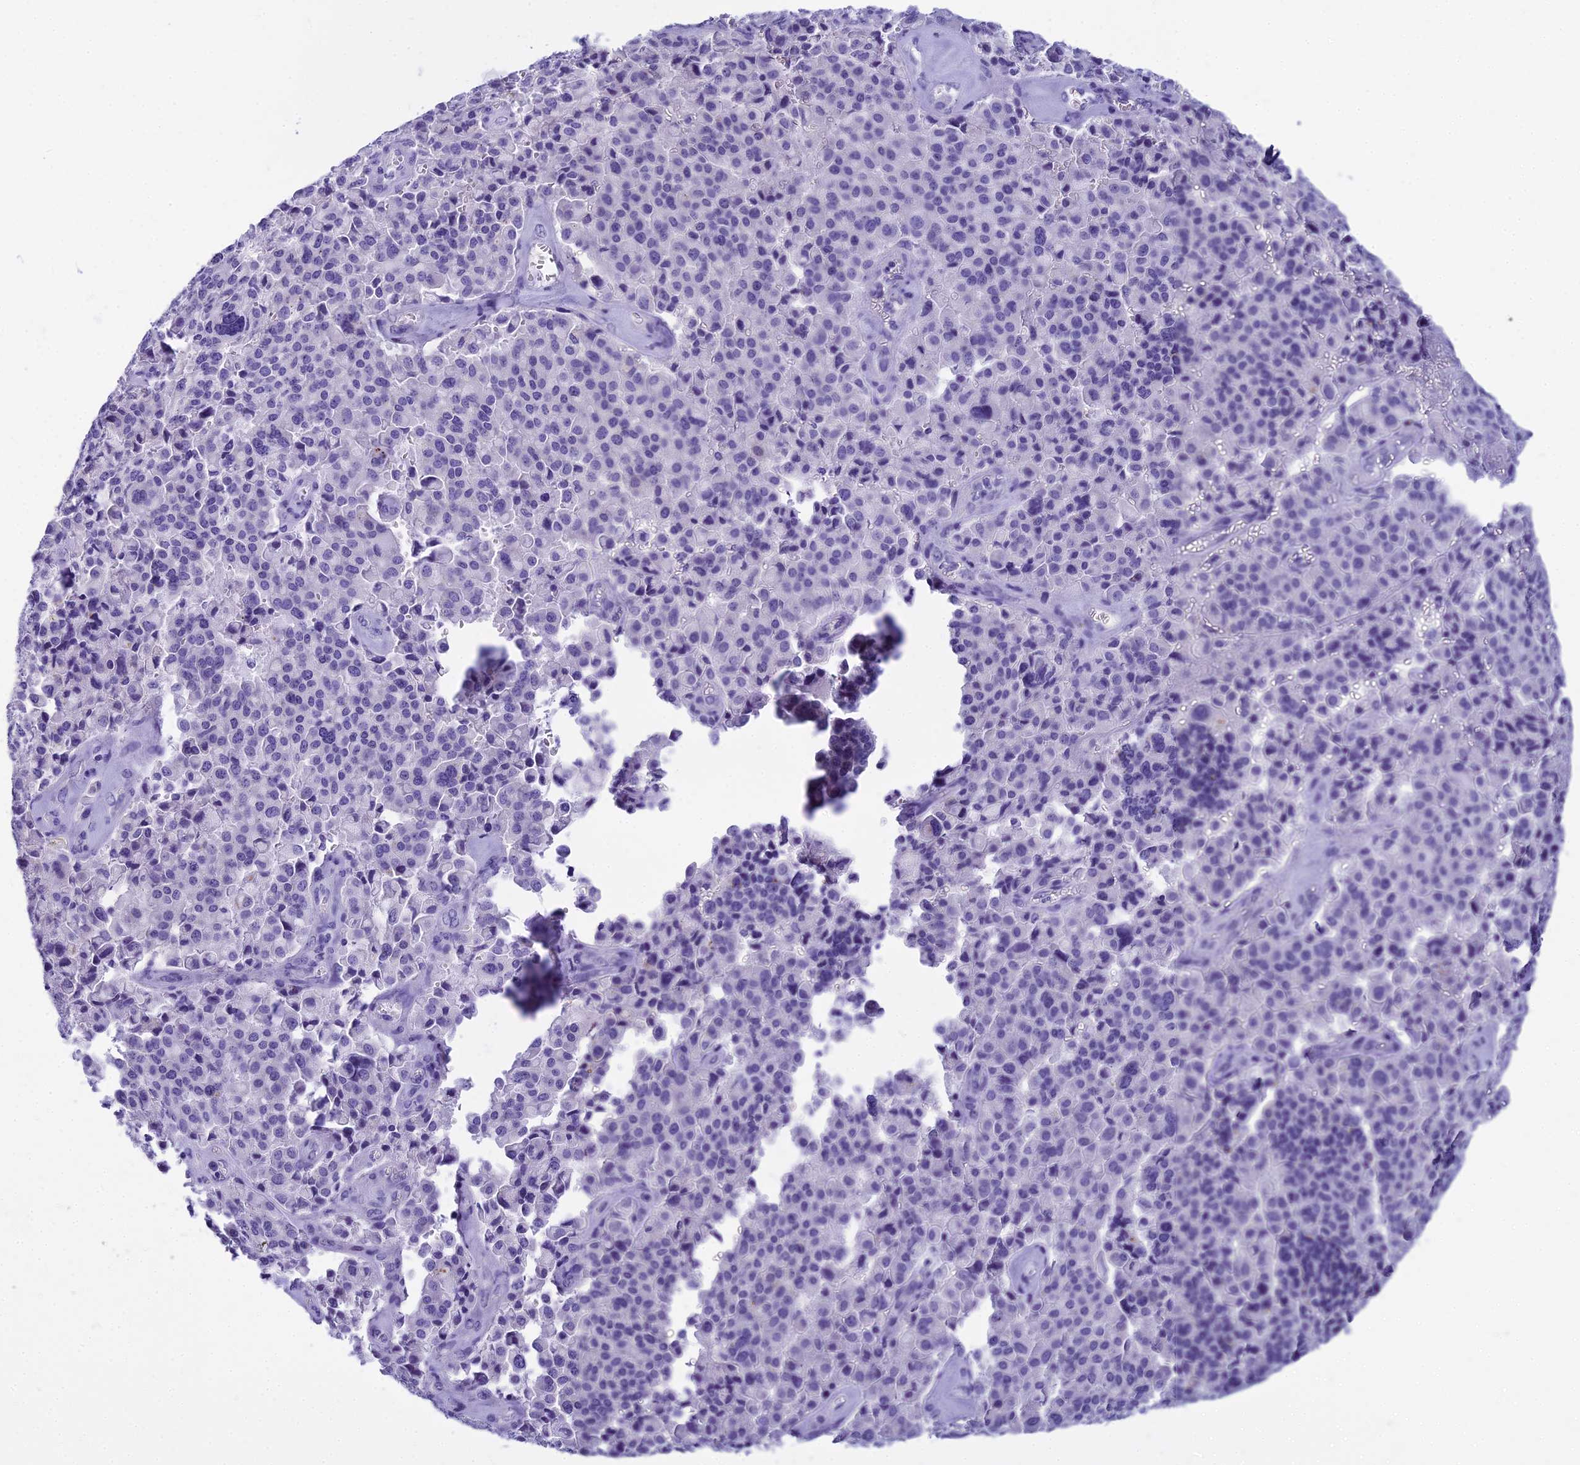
{"staining": {"intensity": "negative", "quantity": "none", "location": "none"}, "tissue": "pancreatic cancer", "cell_type": "Tumor cells", "image_type": "cancer", "snomed": [{"axis": "morphology", "description": "Adenocarcinoma, NOS"}, {"axis": "topography", "description": "Pancreas"}], "caption": "Pancreatic cancer was stained to show a protein in brown. There is no significant expression in tumor cells.", "gene": "KCTD14", "patient": {"sex": "male", "age": 65}}